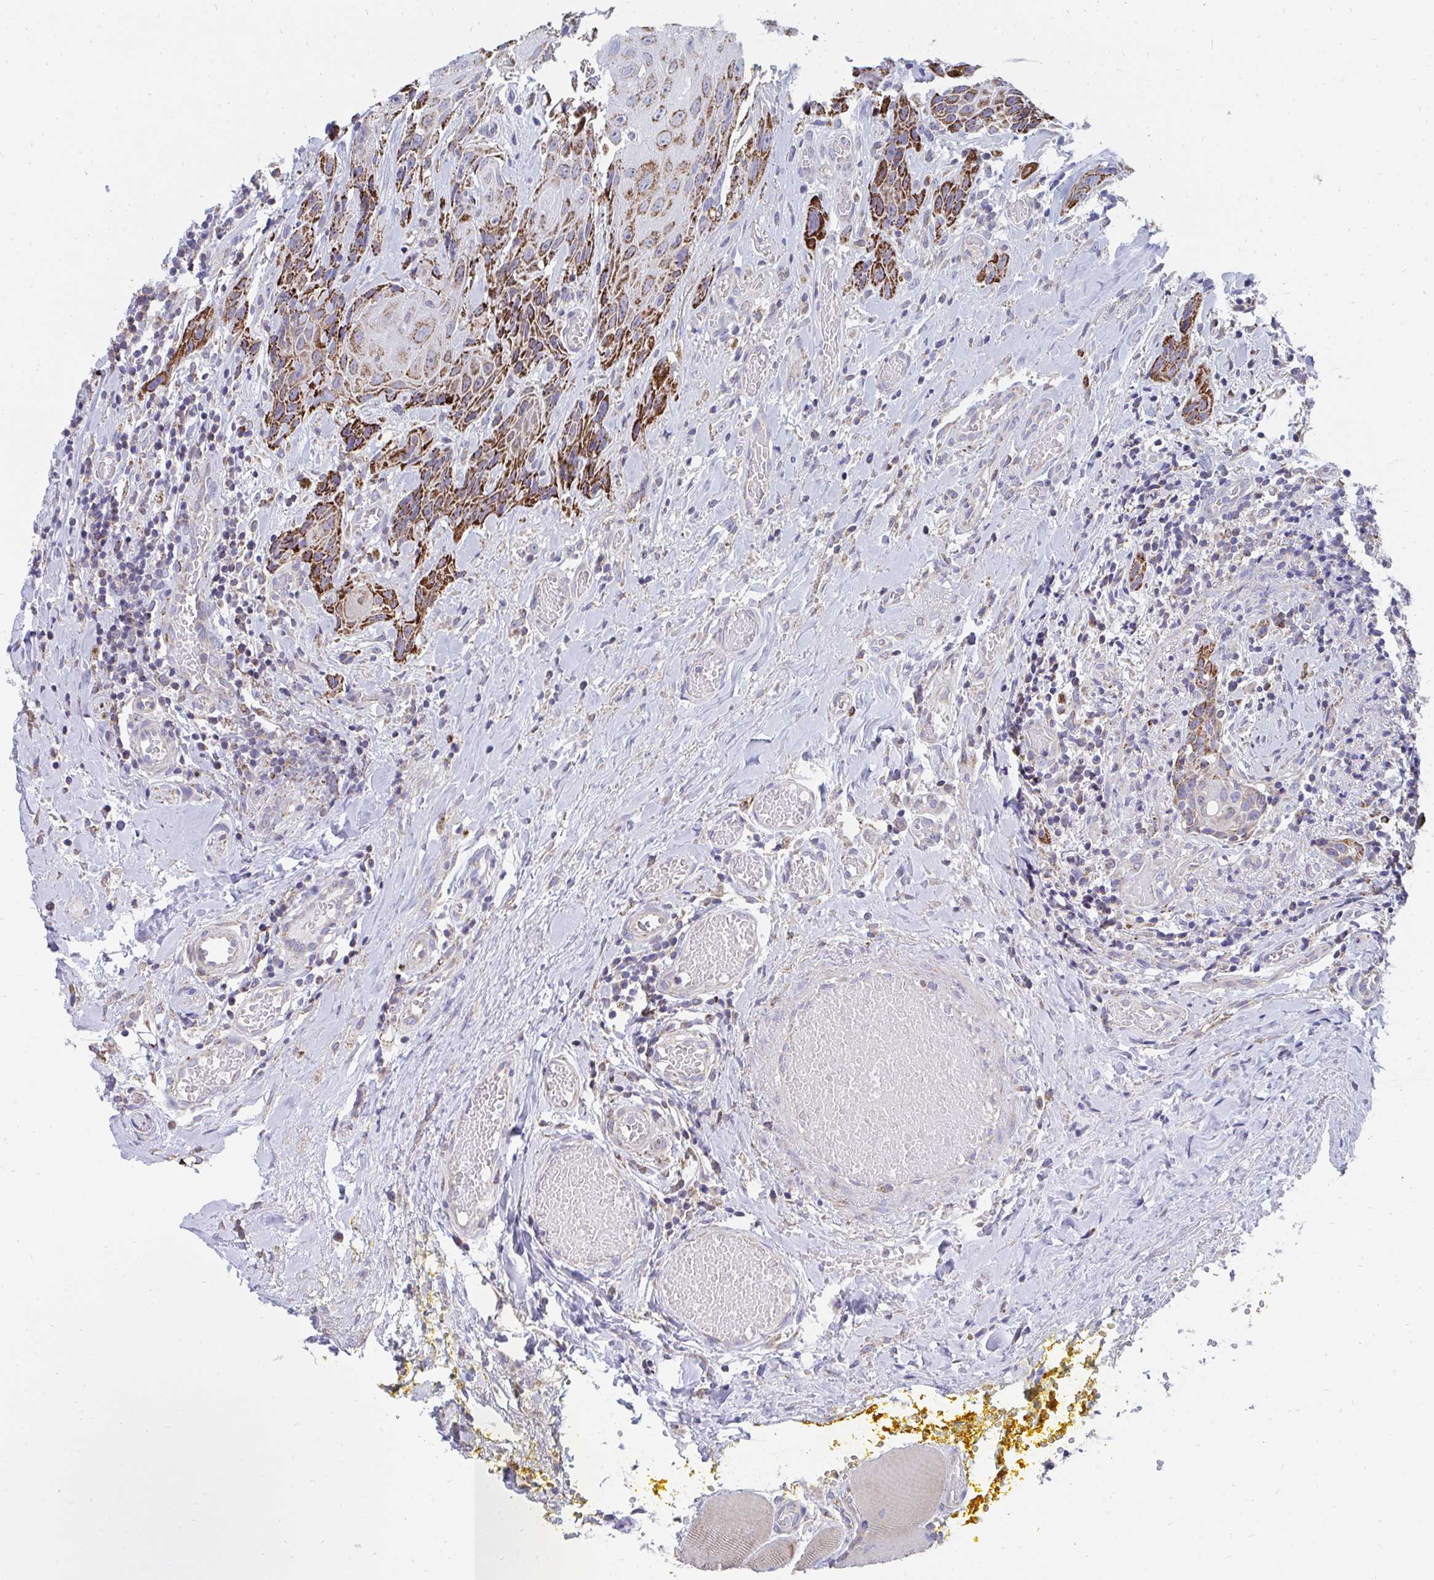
{"staining": {"intensity": "strong", "quantity": "25%-75%", "location": "cytoplasmic/membranous"}, "tissue": "head and neck cancer", "cell_type": "Tumor cells", "image_type": "cancer", "snomed": [{"axis": "morphology", "description": "Squamous cell carcinoma, NOS"}, {"axis": "topography", "description": "Oral tissue"}, {"axis": "topography", "description": "Head-Neck"}], "caption": "A photomicrograph showing strong cytoplasmic/membranous positivity in approximately 25%-75% of tumor cells in squamous cell carcinoma (head and neck), as visualized by brown immunohistochemical staining.", "gene": "PC", "patient": {"sex": "male", "age": 49}}